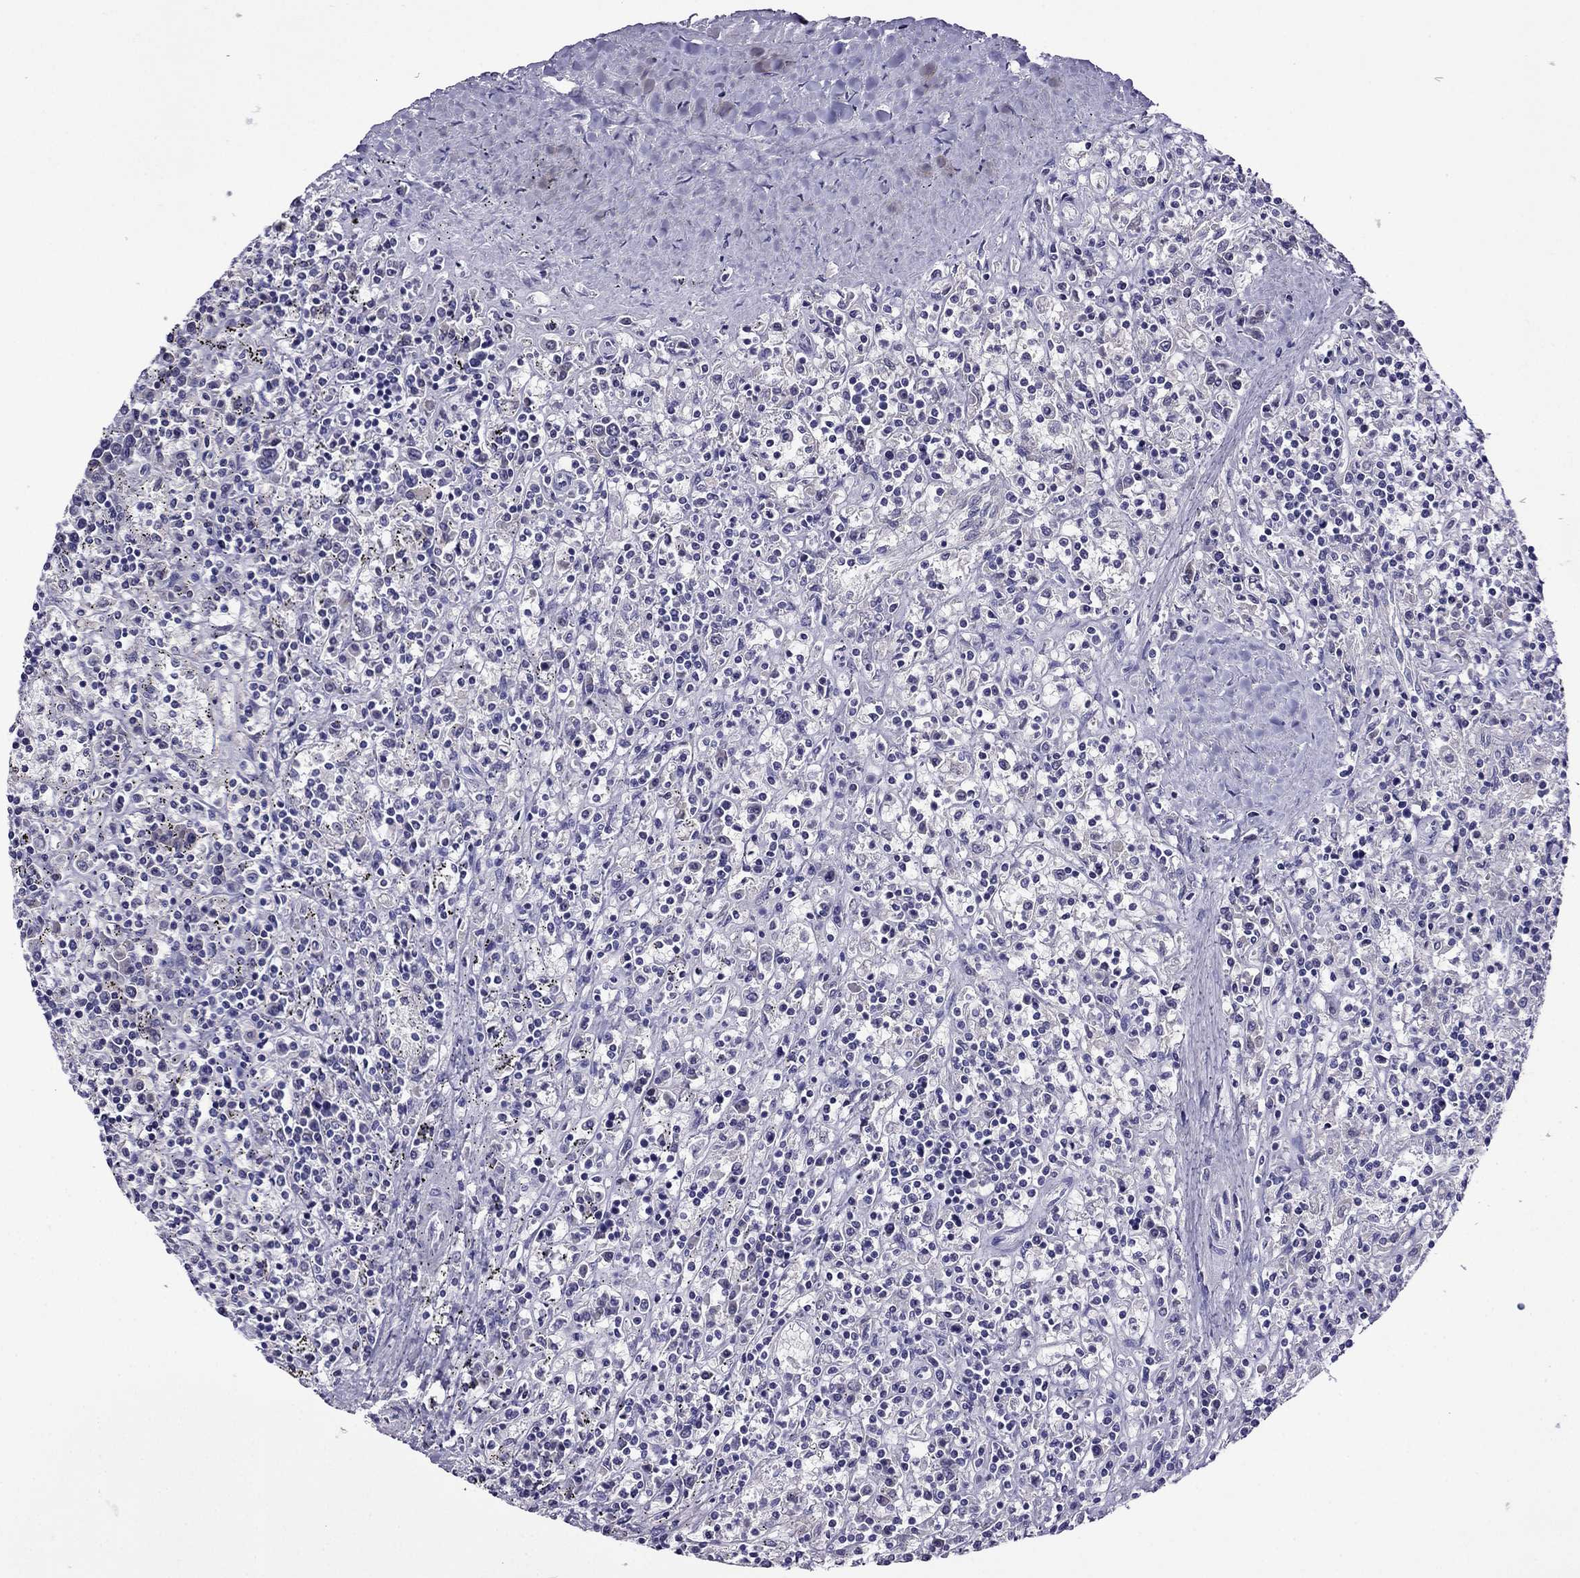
{"staining": {"intensity": "negative", "quantity": "none", "location": "none"}, "tissue": "lymphoma", "cell_type": "Tumor cells", "image_type": "cancer", "snomed": [{"axis": "morphology", "description": "Malignant lymphoma, non-Hodgkin's type, Low grade"}, {"axis": "topography", "description": "Spleen"}], "caption": "A high-resolution micrograph shows immunohistochemistry staining of malignant lymphoma, non-Hodgkin's type (low-grade), which demonstrates no significant positivity in tumor cells.", "gene": "SPTBN4", "patient": {"sex": "male", "age": 62}}